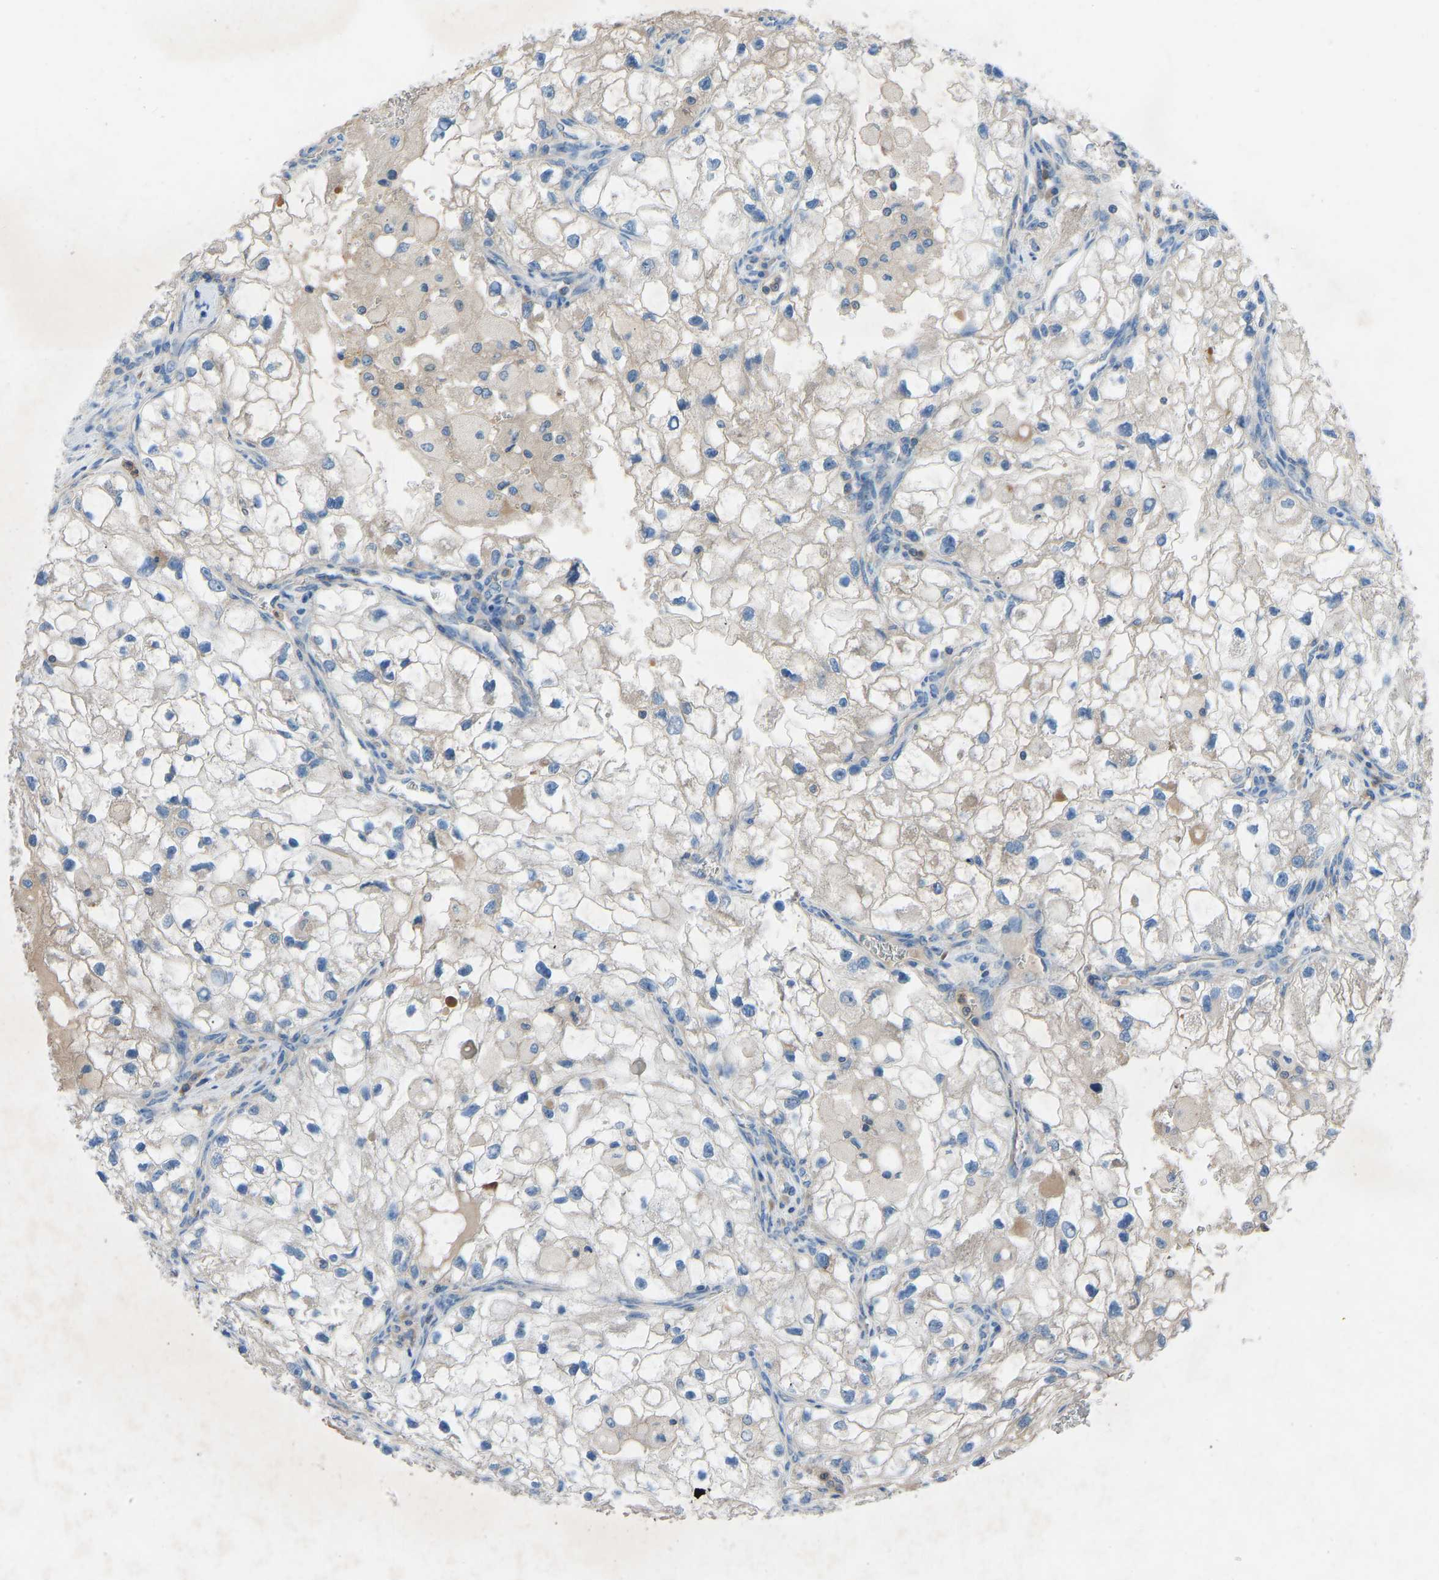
{"staining": {"intensity": "negative", "quantity": "none", "location": "none"}, "tissue": "renal cancer", "cell_type": "Tumor cells", "image_type": "cancer", "snomed": [{"axis": "morphology", "description": "Adenocarcinoma, NOS"}, {"axis": "topography", "description": "Kidney"}], "caption": "Micrograph shows no significant protein expression in tumor cells of renal cancer (adenocarcinoma).", "gene": "GRK6", "patient": {"sex": "female", "age": 70}}